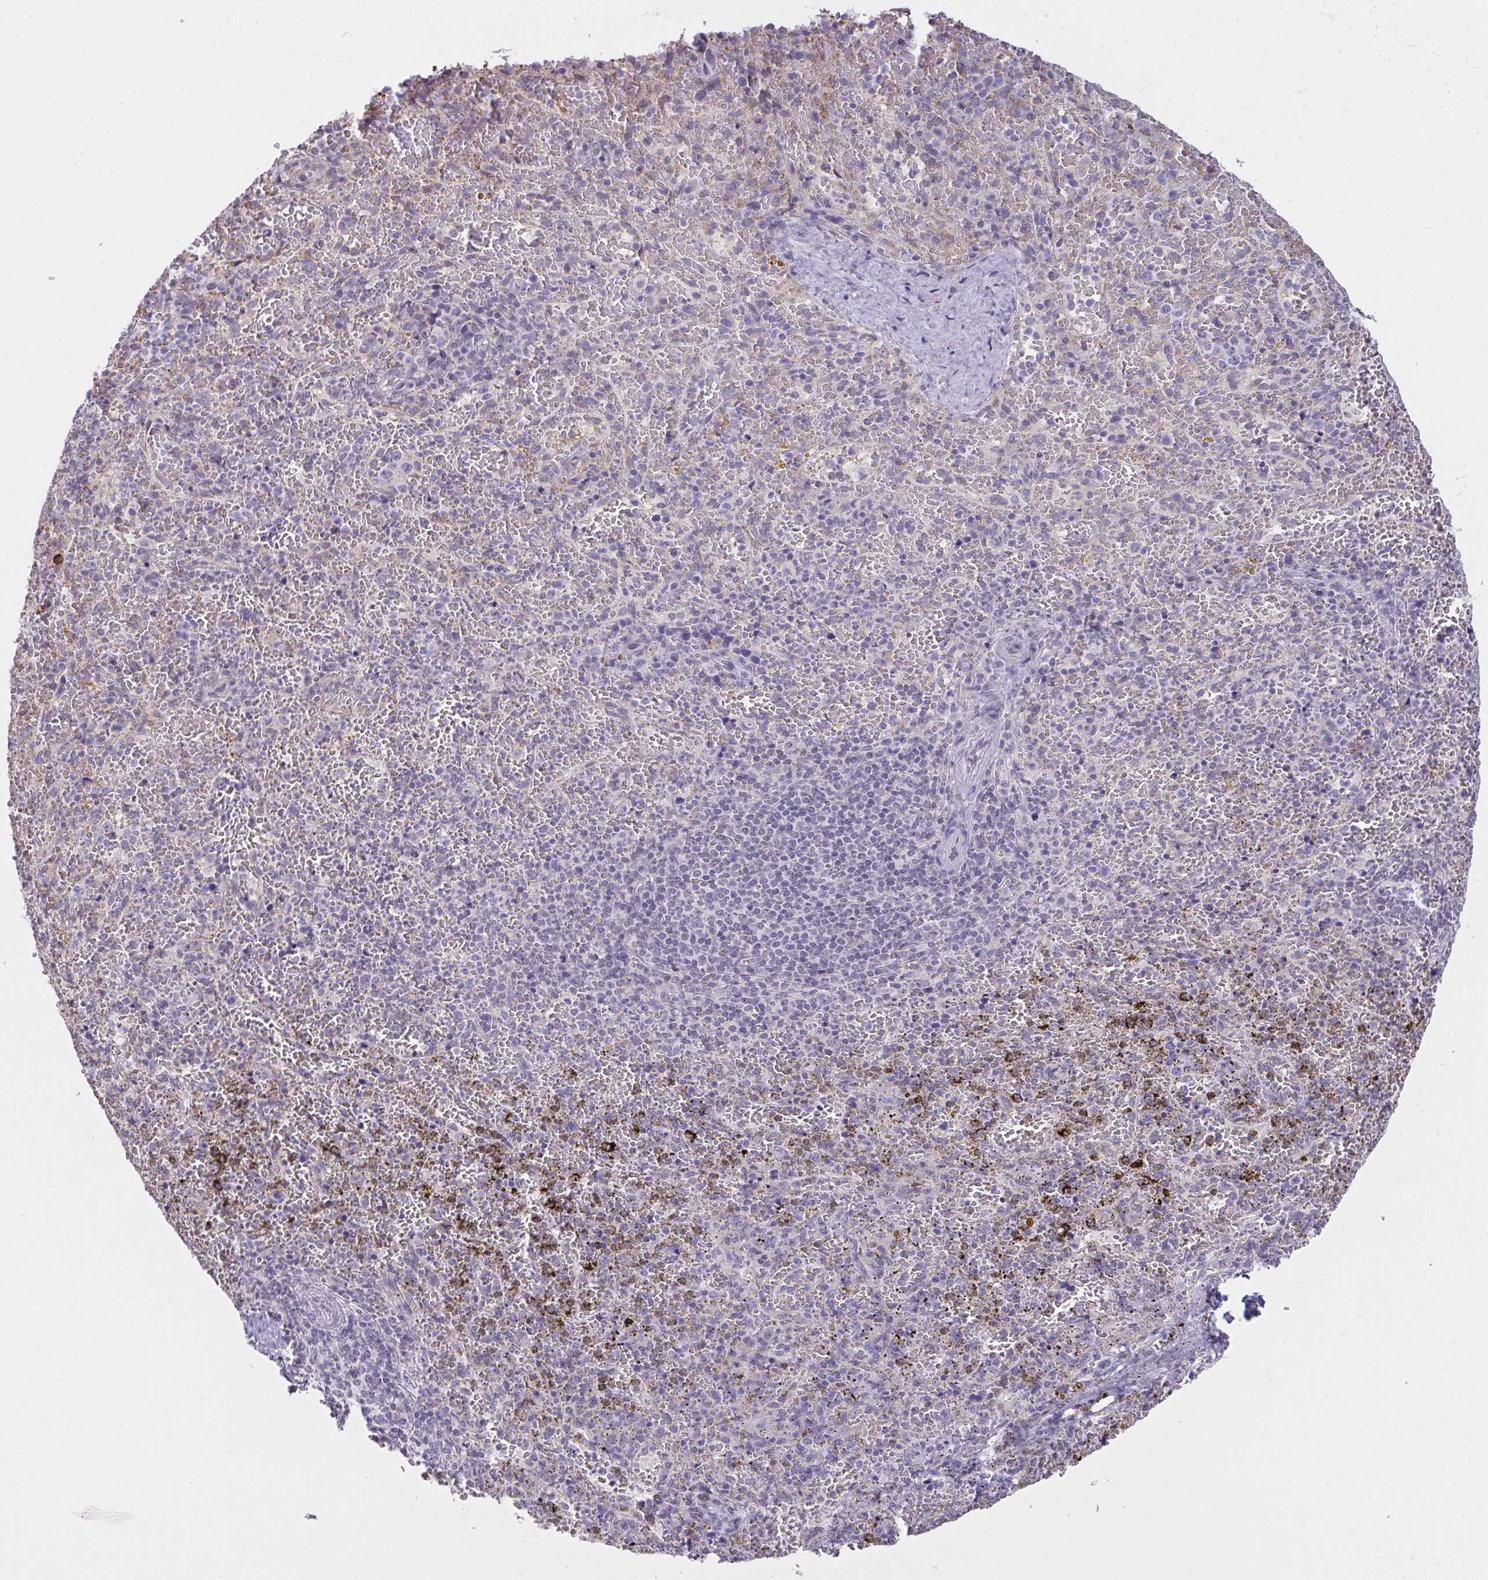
{"staining": {"intensity": "negative", "quantity": "none", "location": "none"}, "tissue": "spleen", "cell_type": "Cells in red pulp", "image_type": "normal", "snomed": [{"axis": "morphology", "description": "Normal tissue, NOS"}, {"axis": "topography", "description": "Spleen"}], "caption": "Immunohistochemistry (IHC) histopathology image of unremarkable spleen: spleen stained with DAB (3,3'-diaminobenzidine) demonstrates no significant protein expression in cells in red pulp.", "gene": "SEMA6B", "patient": {"sex": "female", "age": 50}}